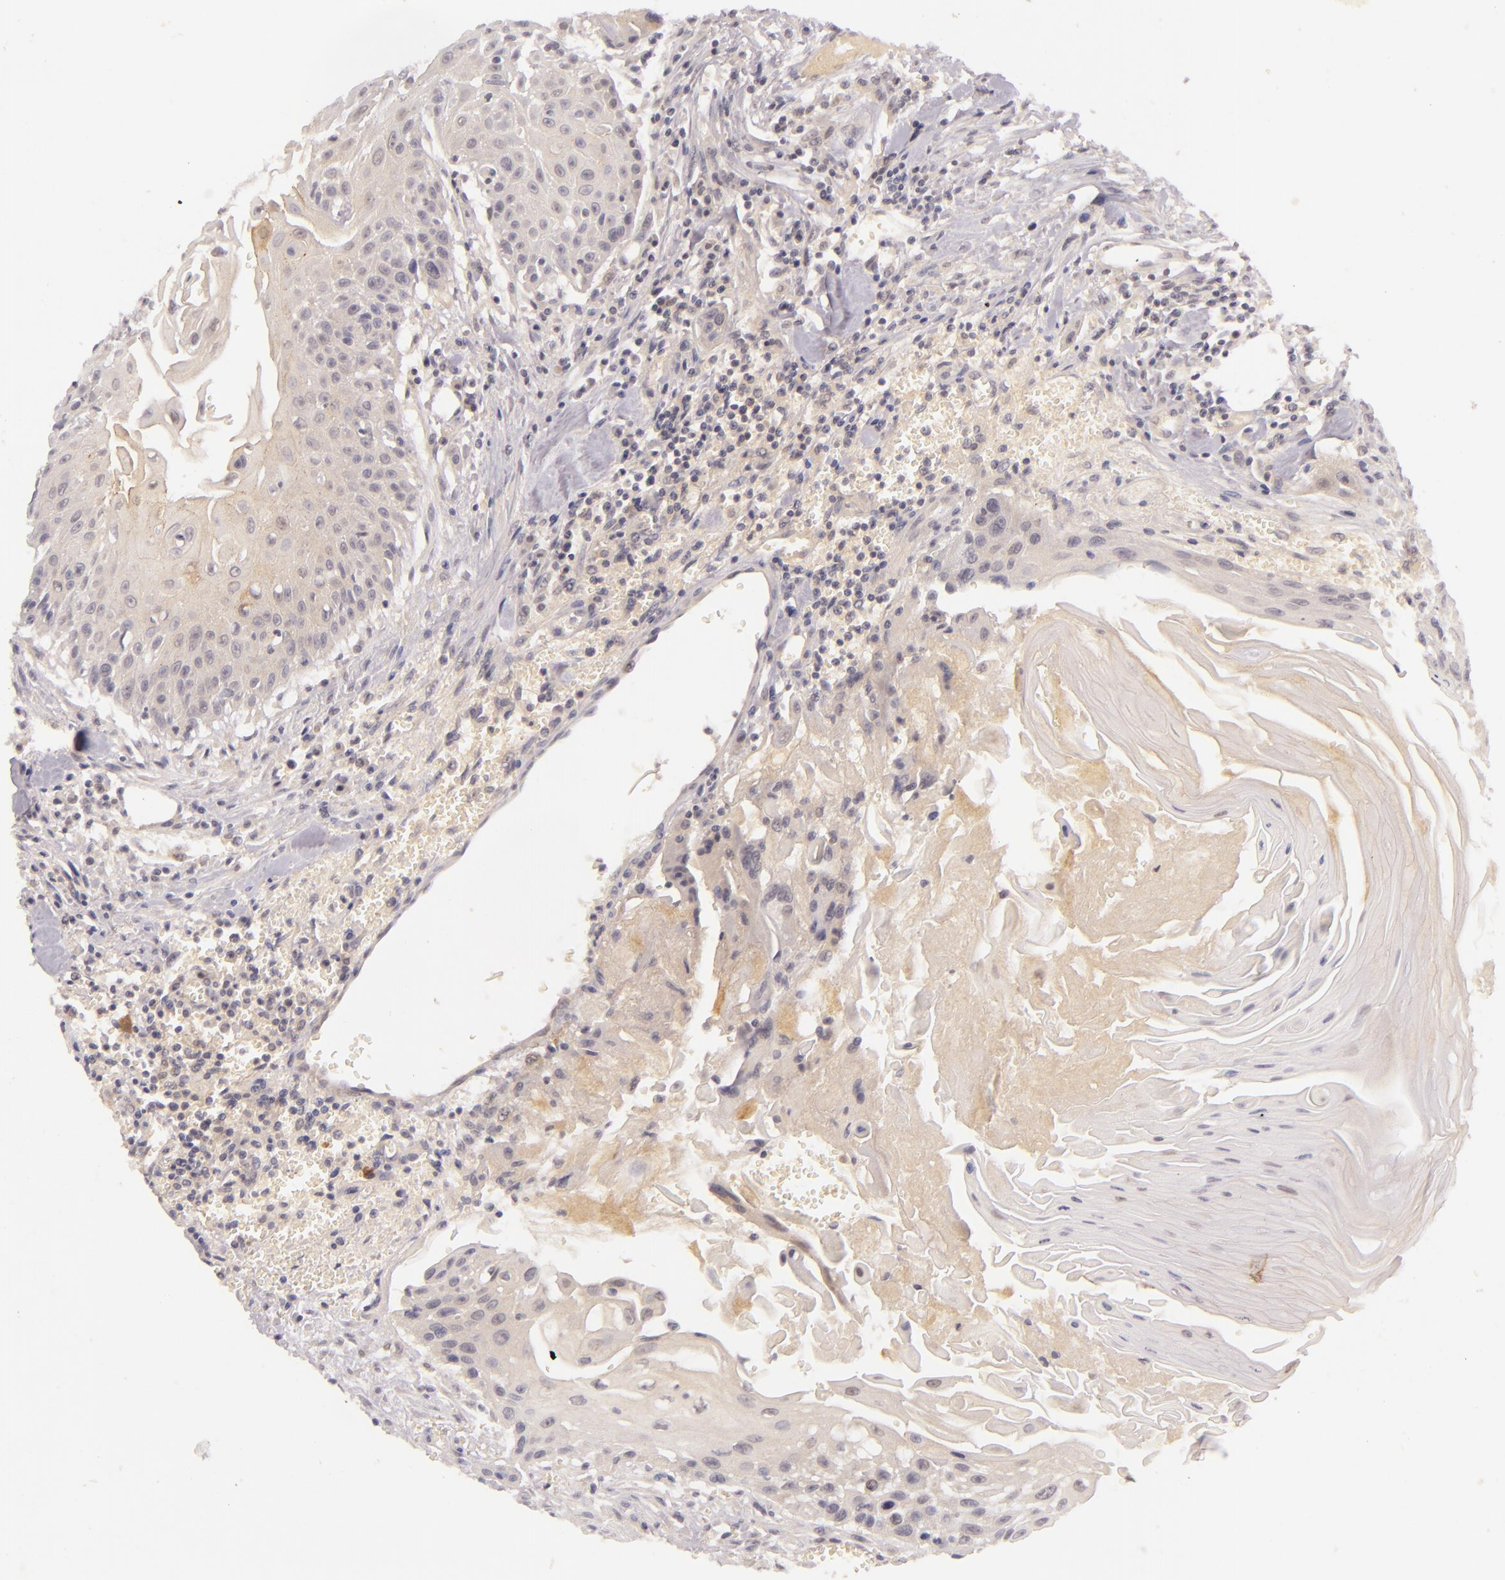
{"staining": {"intensity": "weak", "quantity": "25%-75%", "location": "cytoplasmic/membranous"}, "tissue": "head and neck cancer", "cell_type": "Tumor cells", "image_type": "cancer", "snomed": [{"axis": "morphology", "description": "Squamous cell carcinoma, NOS"}, {"axis": "morphology", "description": "Squamous cell carcinoma, metastatic, NOS"}, {"axis": "topography", "description": "Lymph node"}, {"axis": "topography", "description": "Salivary gland"}, {"axis": "topography", "description": "Head-Neck"}], "caption": "Head and neck squamous cell carcinoma tissue displays weak cytoplasmic/membranous expression in approximately 25%-75% of tumor cells, visualized by immunohistochemistry. (DAB IHC with brightfield microscopy, high magnification).", "gene": "CASP8", "patient": {"sex": "female", "age": 74}}